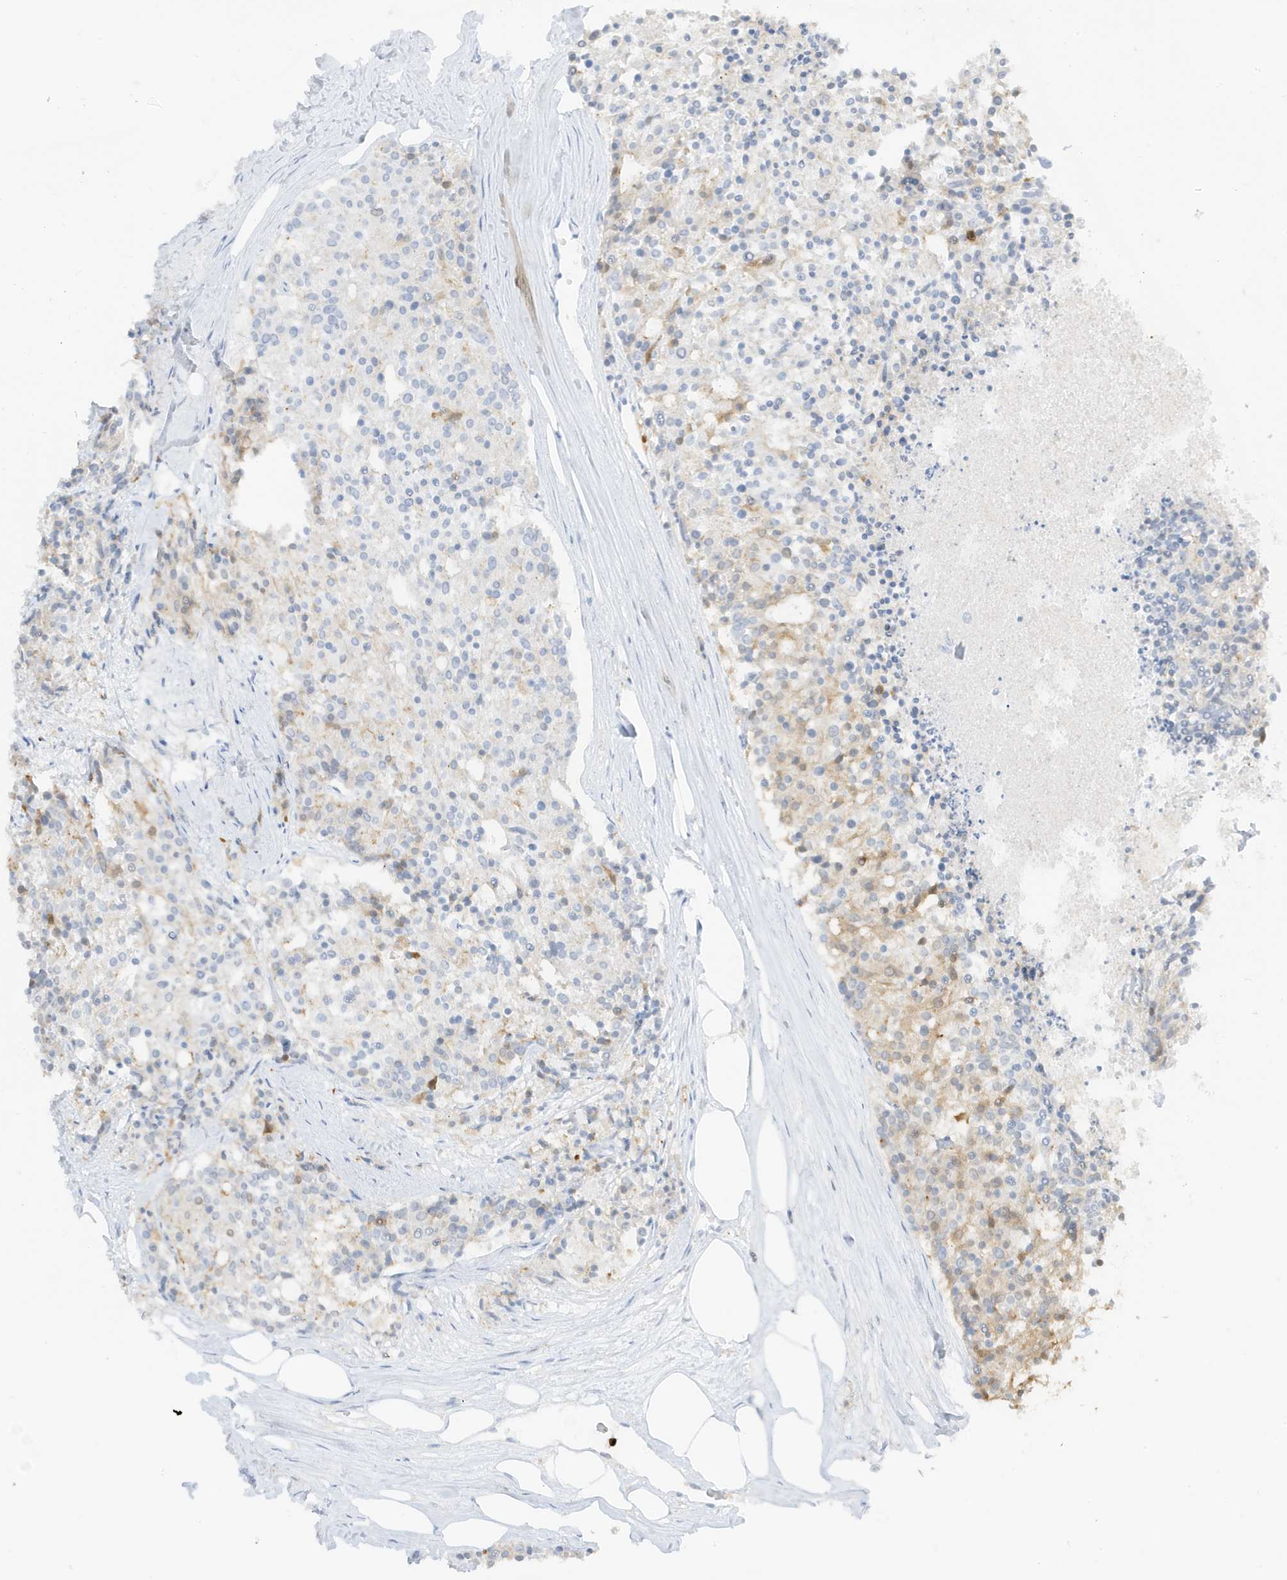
{"staining": {"intensity": "weak", "quantity": "<25%", "location": "cytoplasmic/membranous"}, "tissue": "carcinoid", "cell_type": "Tumor cells", "image_type": "cancer", "snomed": [{"axis": "morphology", "description": "Carcinoid, malignant, NOS"}, {"axis": "topography", "description": "Pancreas"}], "caption": "High magnification brightfield microscopy of carcinoid (malignant) stained with DAB (3,3'-diaminobenzidine) (brown) and counterstained with hematoxylin (blue): tumor cells show no significant expression. (DAB (3,3'-diaminobenzidine) immunohistochemistry (IHC) with hematoxylin counter stain).", "gene": "GCA", "patient": {"sex": "female", "age": 54}}